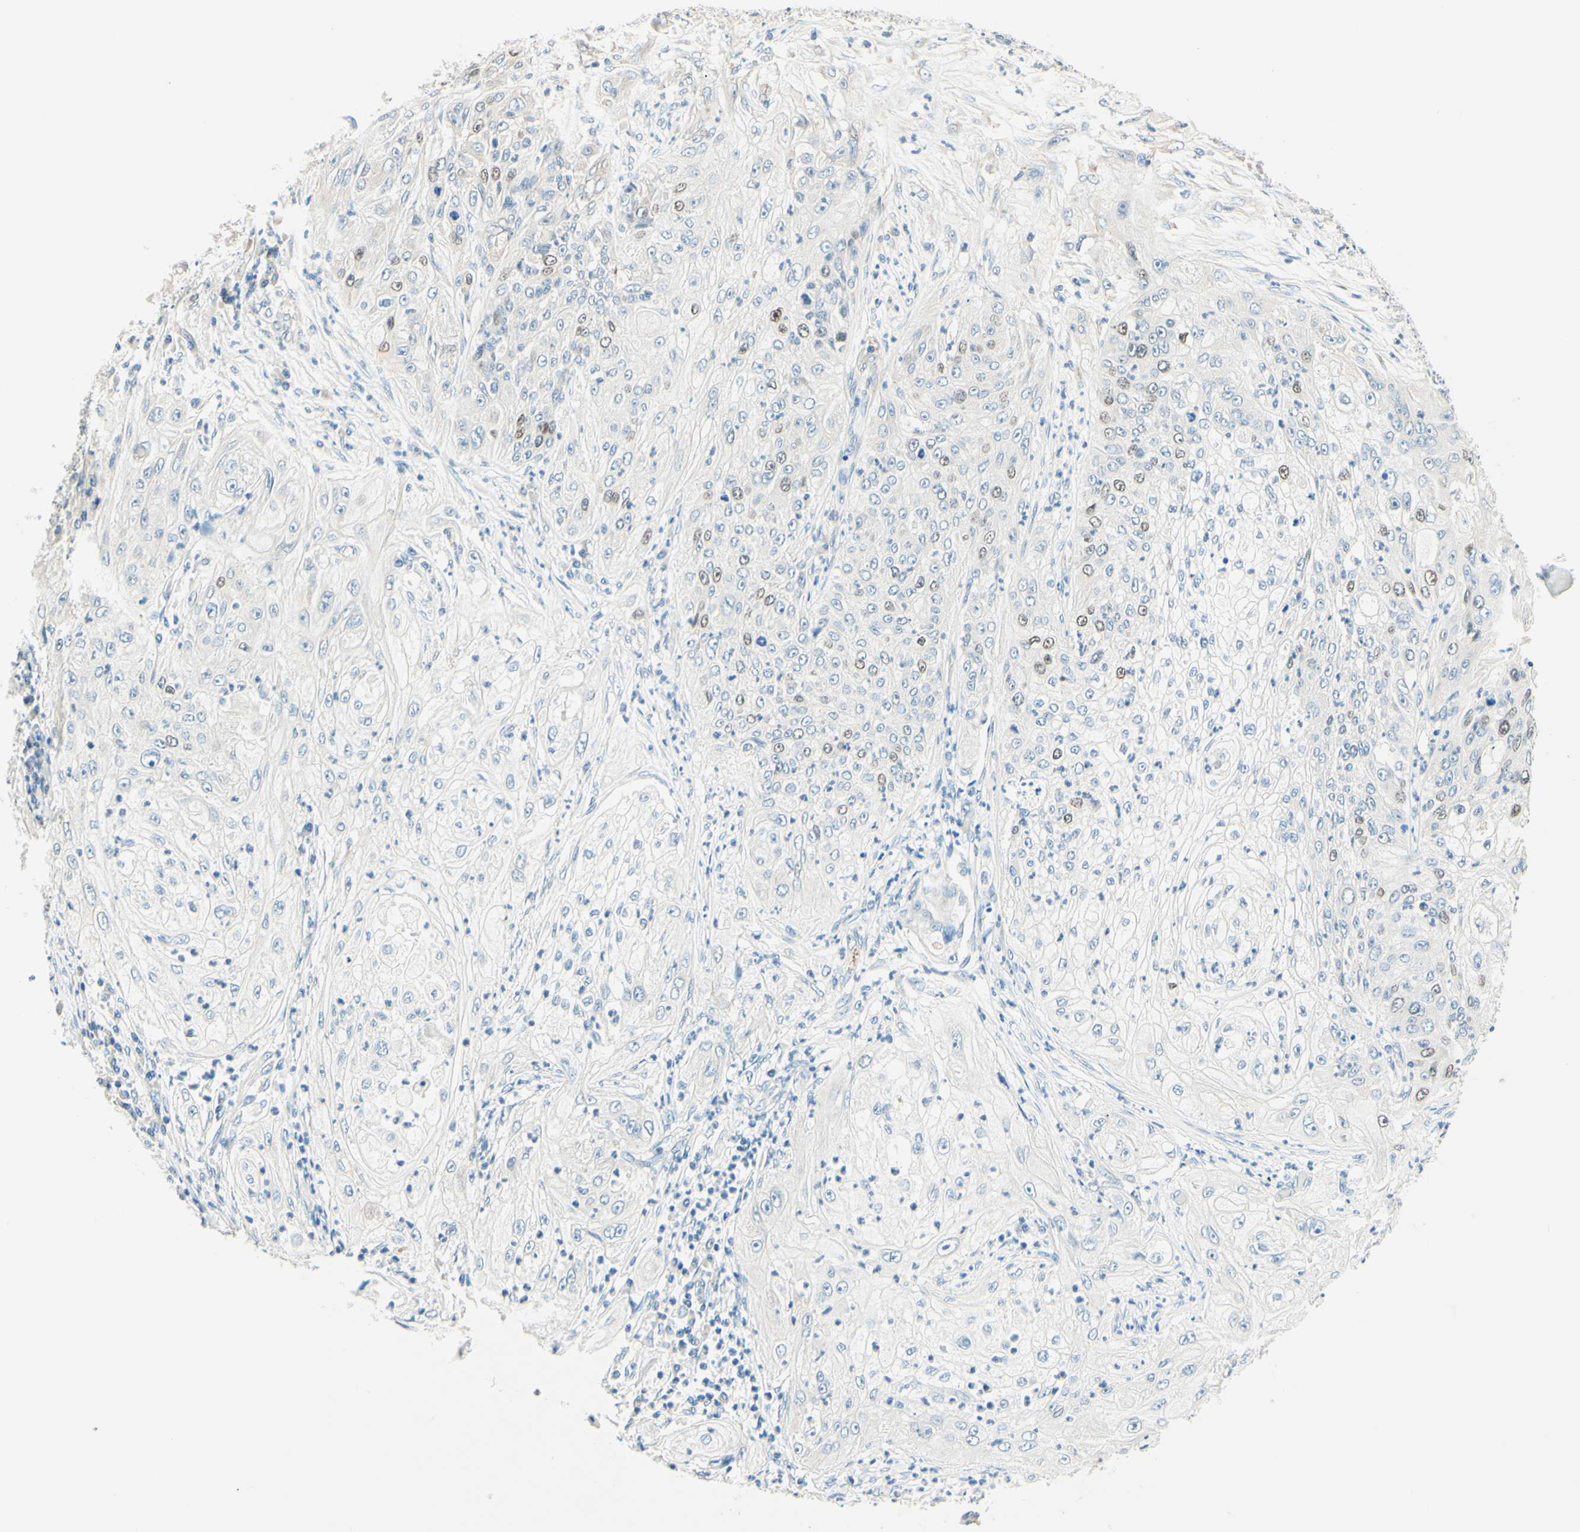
{"staining": {"intensity": "moderate", "quantity": "<25%", "location": "nuclear"}, "tissue": "lung cancer", "cell_type": "Tumor cells", "image_type": "cancer", "snomed": [{"axis": "morphology", "description": "Inflammation, NOS"}, {"axis": "morphology", "description": "Squamous cell carcinoma, NOS"}, {"axis": "topography", "description": "Lymph node"}, {"axis": "topography", "description": "Soft tissue"}, {"axis": "topography", "description": "Lung"}], "caption": "Immunohistochemical staining of lung squamous cell carcinoma demonstrates moderate nuclear protein staining in about <25% of tumor cells.", "gene": "TAOK2", "patient": {"sex": "male", "age": 66}}